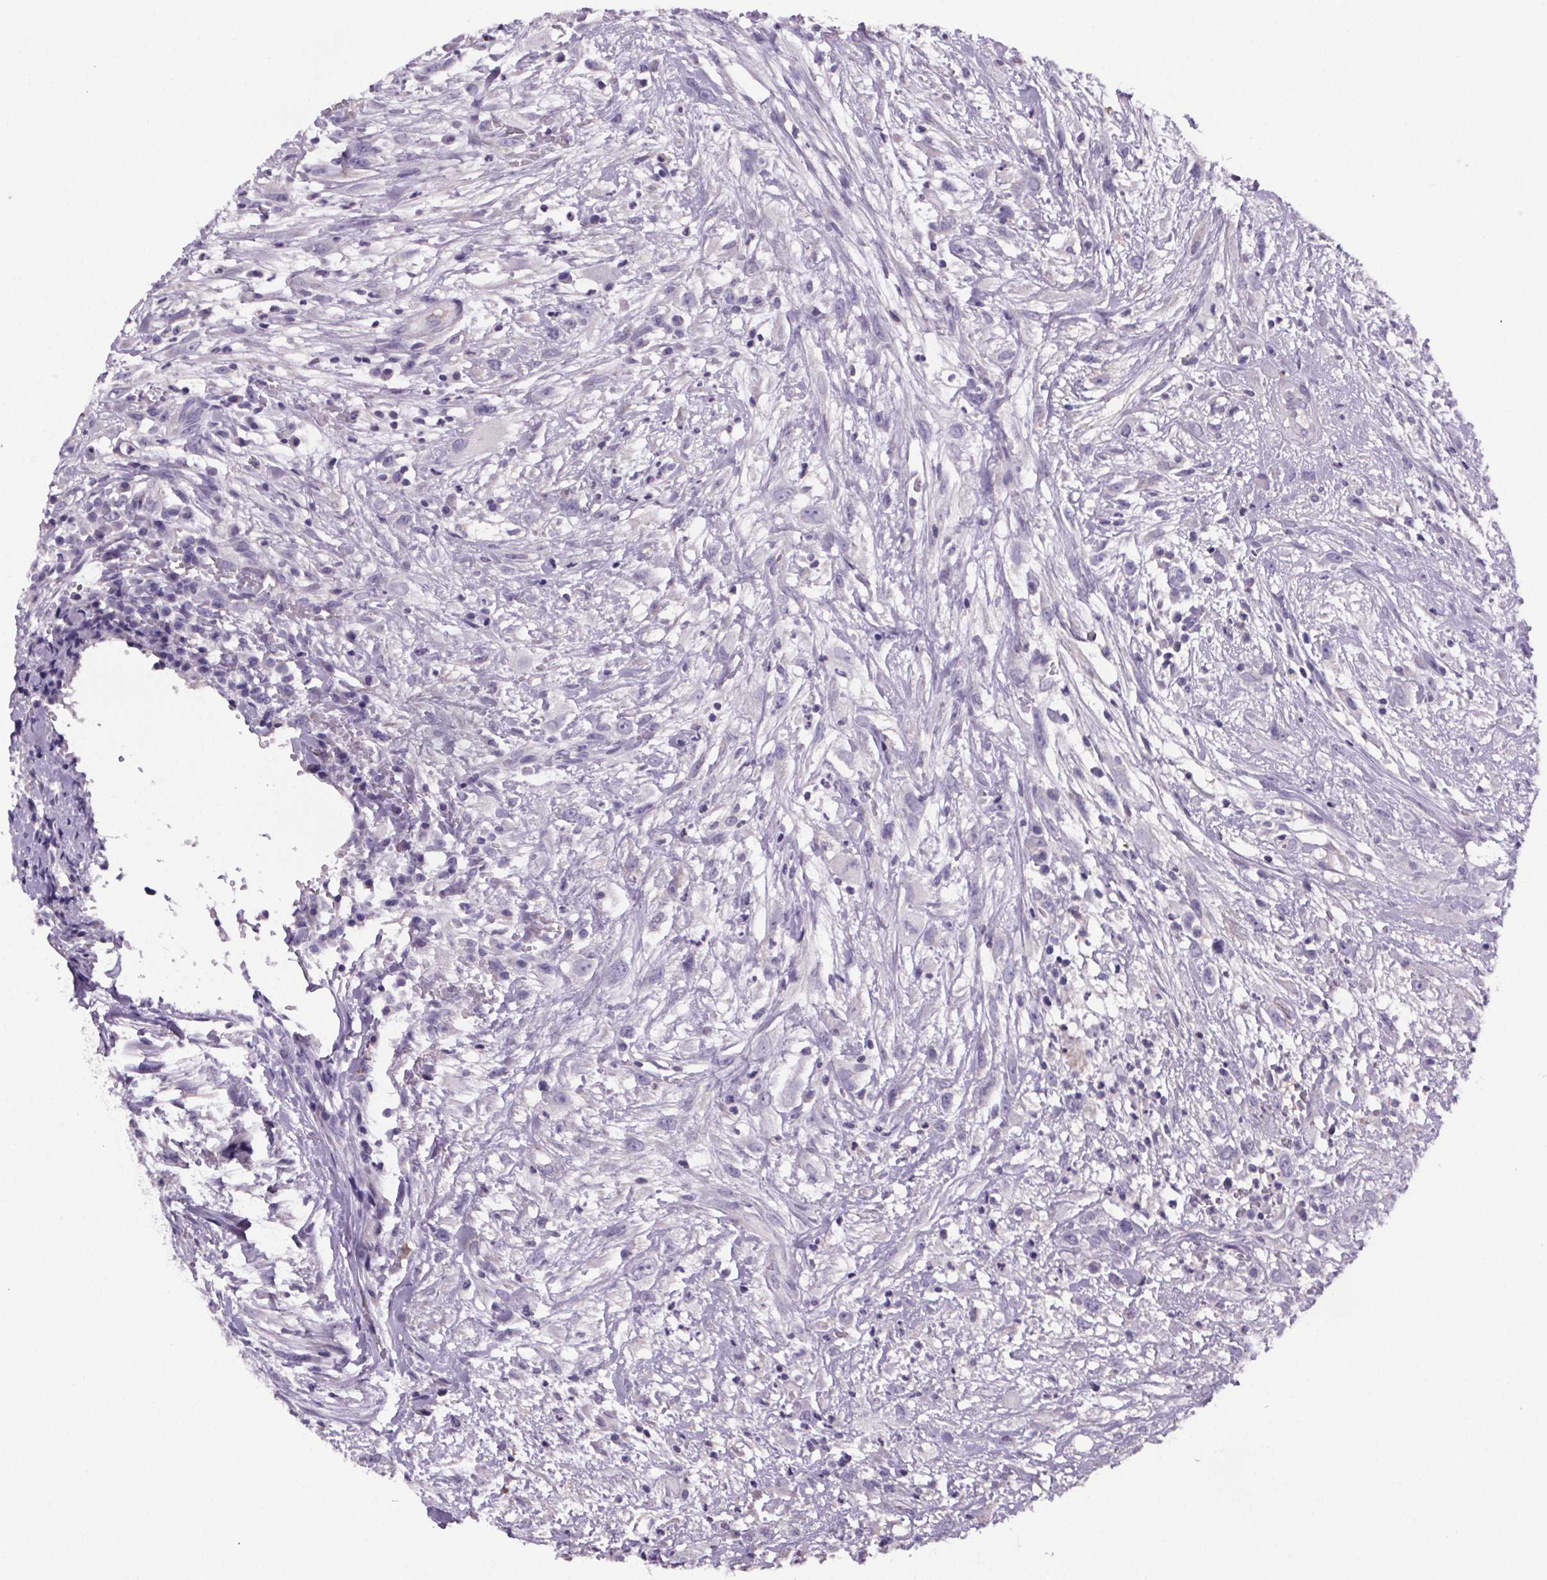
{"staining": {"intensity": "negative", "quantity": "none", "location": "none"}, "tissue": "head and neck cancer", "cell_type": "Tumor cells", "image_type": "cancer", "snomed": [{"axis": "morphology", "description": "Squamous cell carcinoma, NOS"}, {"axis": "topography", "description": "Head-Neck"}], "caption": "Immunohistochemistry photomicrograph of neoplastic tissue: head and neck cancer stained with DAB (3,3'-diaminobenzidine) demonstrates no significant protein positivity in tumor cells. (DAB IHC with hematoxylin counter stain).", "gene": "CUBN", "patient": {"sex": "male", "age": 65}}